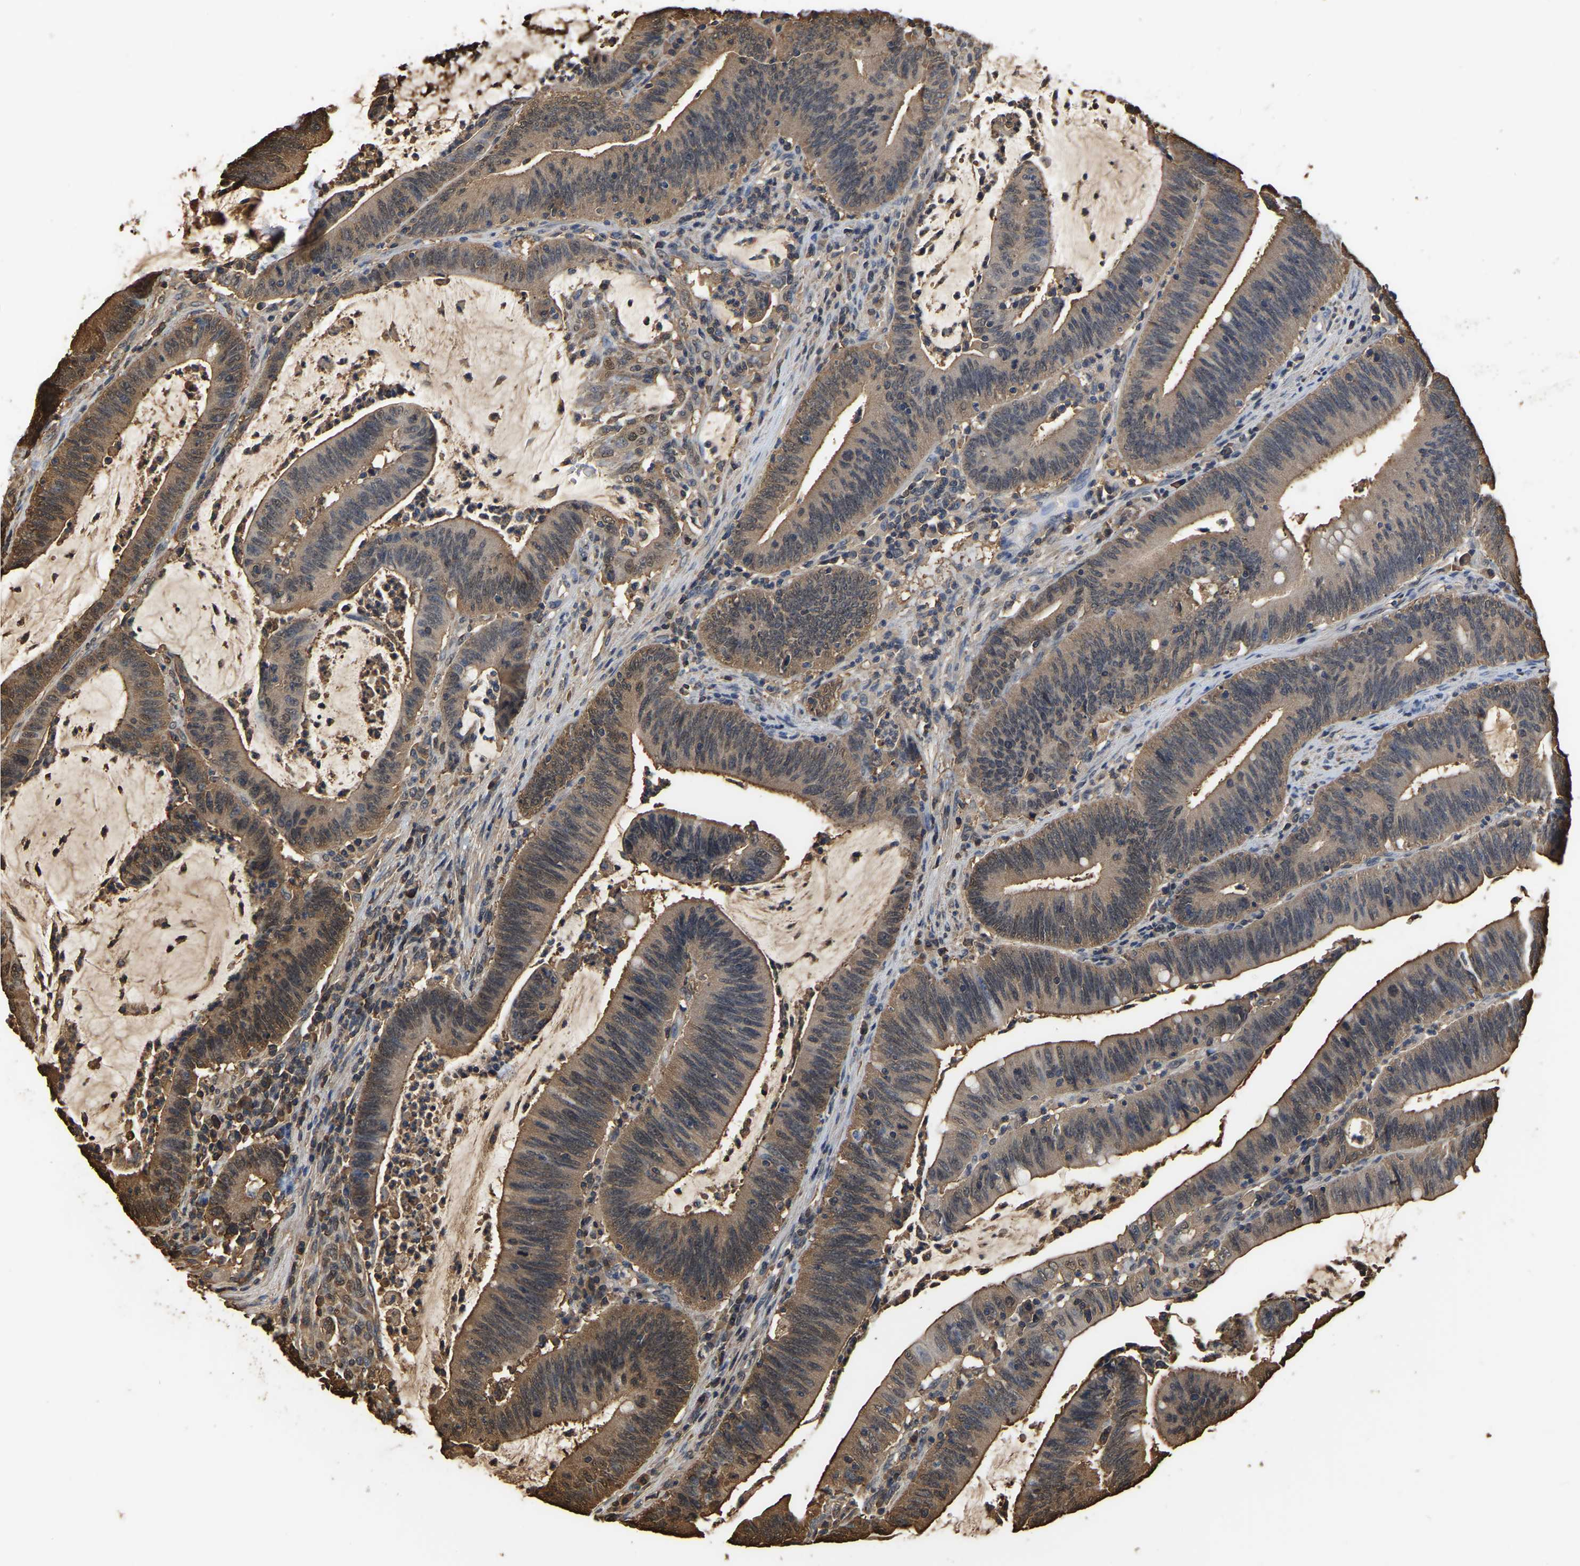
{"staining": {"intensity": "moderate", "quantity": ">75%", "location": "cytoplasmic/membranous"}, "tissue": "colorectal cancer", "cell_type": "Tumor cells", "image_type": "cancer", "snomed": [{"axis": "morphology", "description": "Normal tissue, NOS"}, {"axis": "morphology", "description": "Adenocarcinoma, NOS"}, {"axis": "topography", "description": "Rectum"}], "caption": "Colorectal adenocarcinoma stained for a protein (brown) reveals moderate cytoplasmic/membranous positive positivity in approximately >75% of tumor cells.", "gene": "LDHB", "patient": {"sex": "female", "age": 66}}